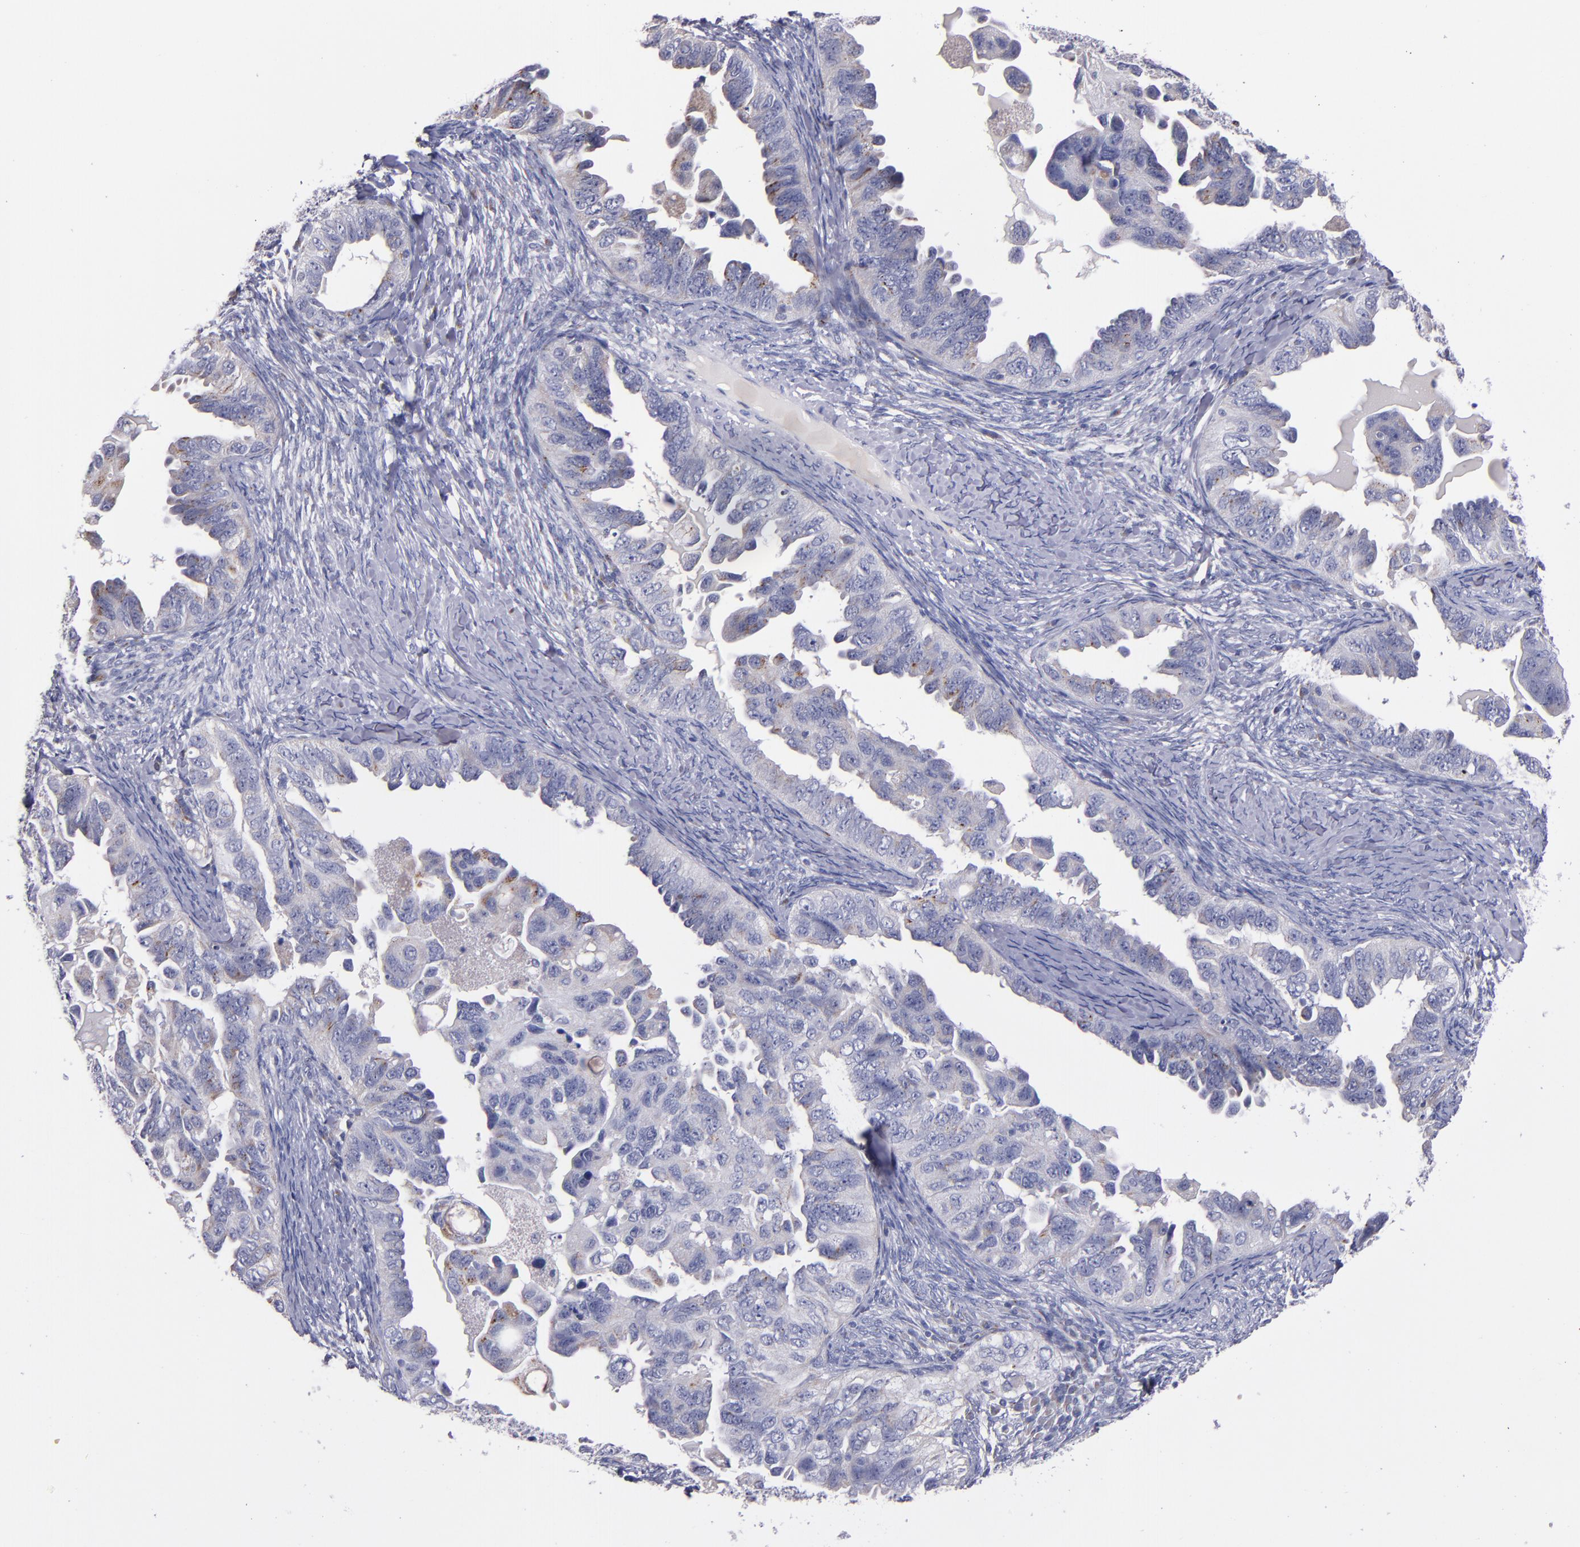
{"staining": {"intensity": "moderate", "quantity": "<25%", "location": "cytoplasmic/membranous"}, "tissue": "ovarian cancer", "cell_type": "Tumor cells", "image_type": "cancer", "snomed": [{"axis": "morphology", "description": "Cystadenocarcinoma, serous, NOS"}, {"axis": "topography", "description": "Ovary"}], "caption": "Protein staining displays moderate cytoplasmic/membranous positivity in about <25% of tumor cells in ovarian serous cystadenocarcinoma.", "gene": "RAB41", "patient": {"sex": "female", "age": 82}}